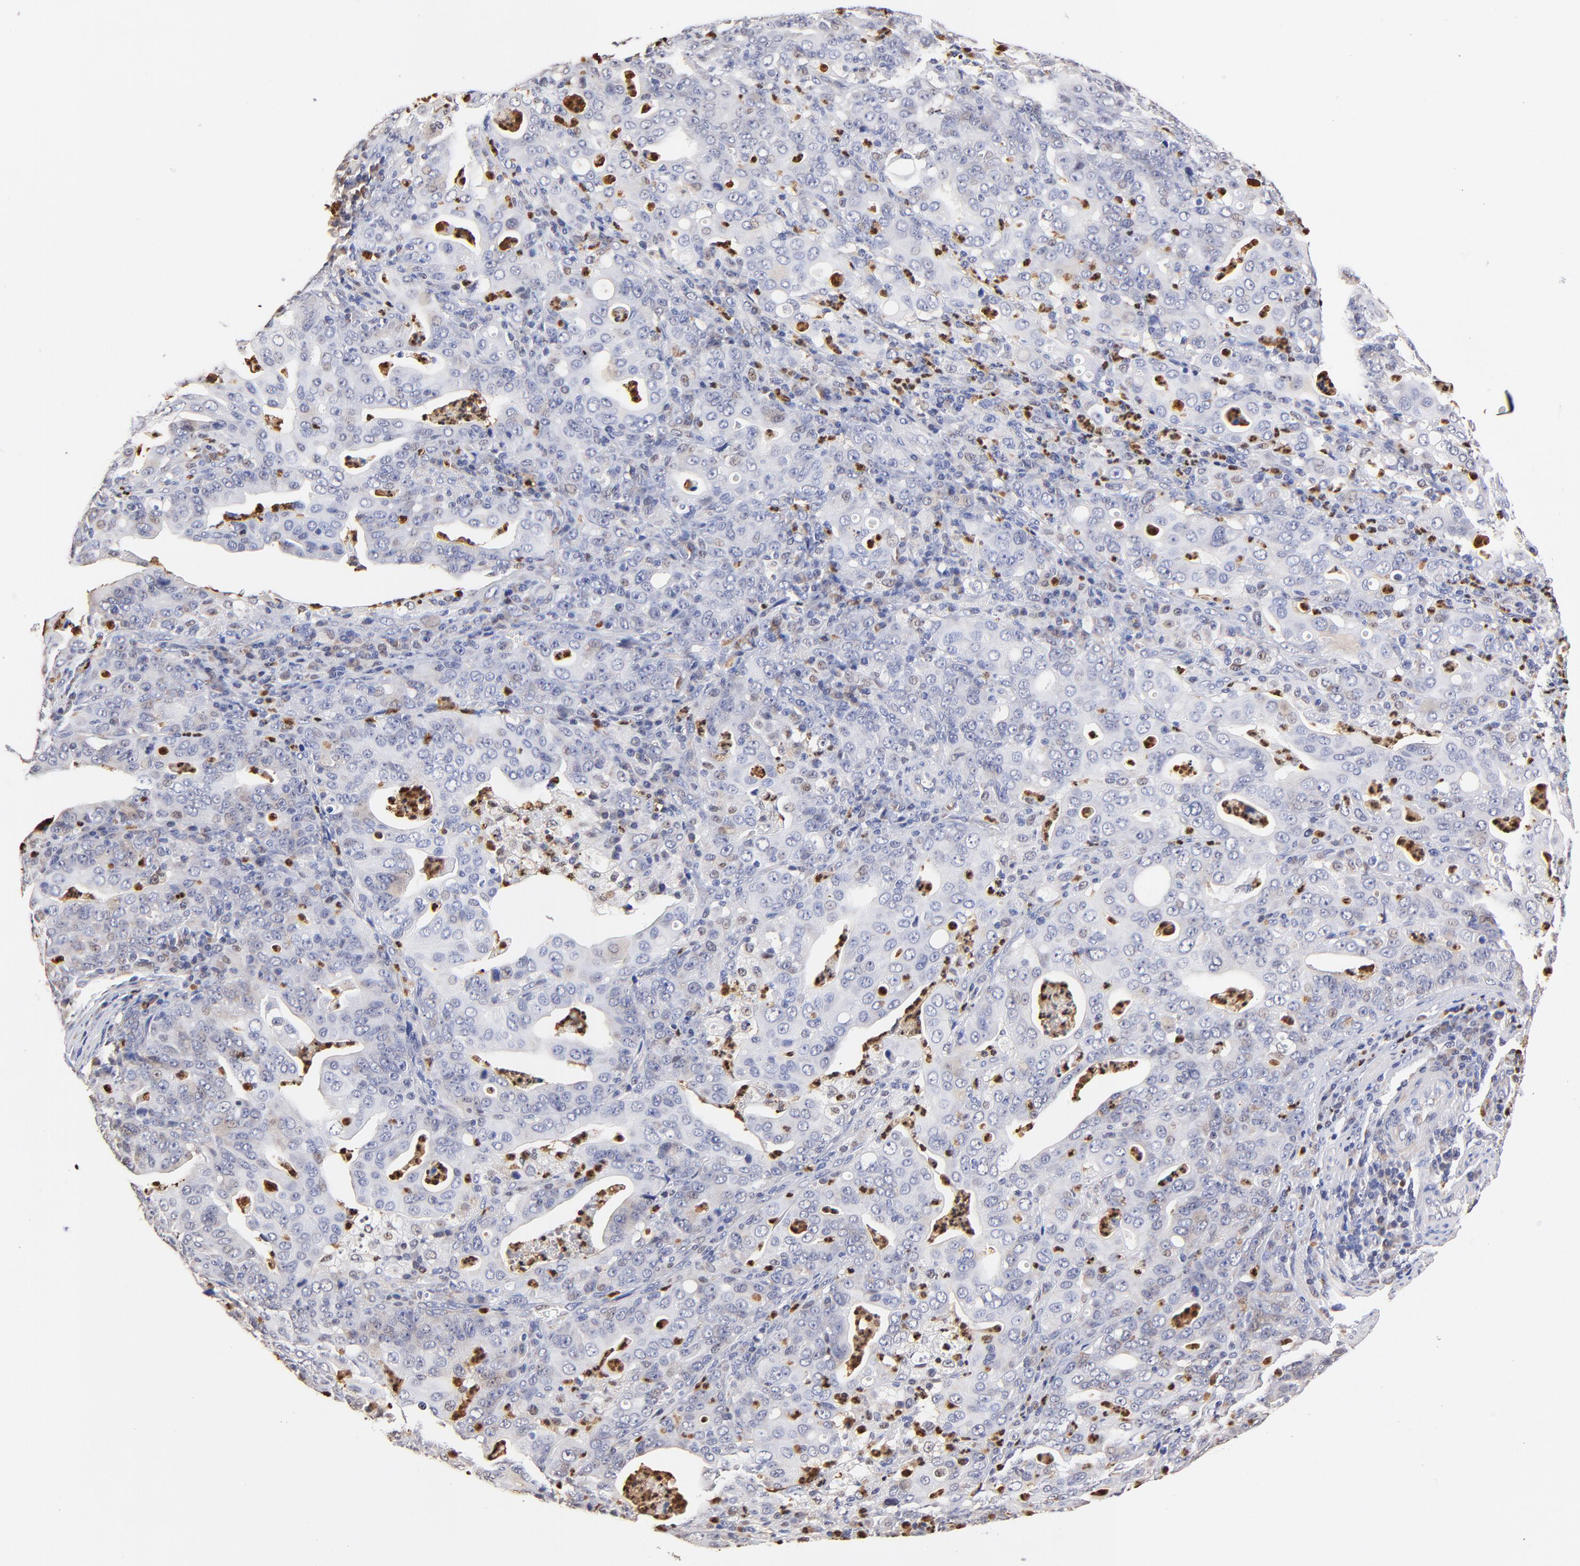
{"staining": {"intensity": "weak", "quantity": "<25%", "location": "nuclear"}, "tissue": "stomach cancer", "cell_type": "Tumor cells", "image_type": "cancer", "snomed": [{"axis": "morphology", "description": "Adenocarcinoma, NOS"}, {"axis": "topography", "description": "Stomach, upper"}], "caption": "IHC image of neoplastic tissue: stomach cancer stained with DAB (3,3'-diaminobenzidine) demonstrates no significant protein expression in tumor cells. (Stains: DAB immunohistochemistry with hematoxylin counter stain, Microscopy: brightfield microscopy at high magnification).", "gene": "BBOF1", "patient": {"sex": "female", "age": 50}}